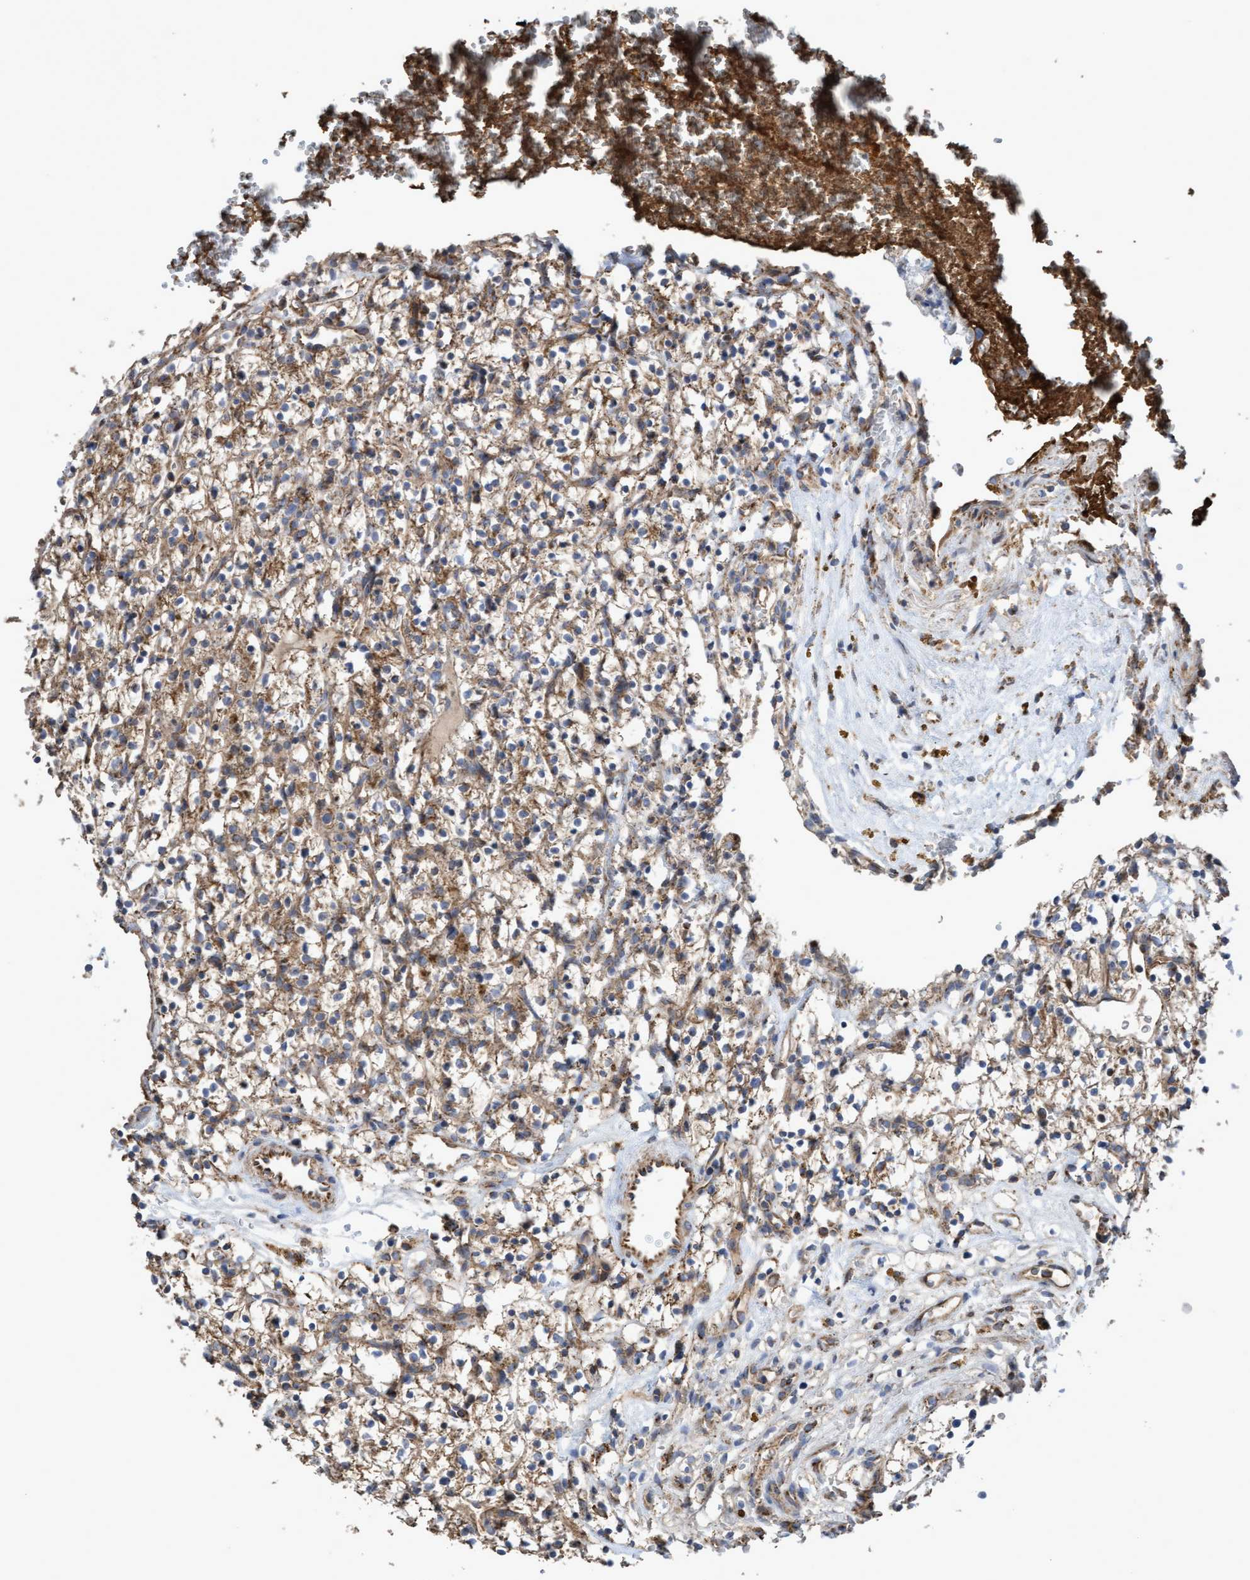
{"staining": {"intensity": "moderate", "quantity": ">75%", "location": "cytoplasmic/membranous"}, "tissue": "renal cancer", "cell_type": "Tumor cells", "image_type": "cancer", "snomed": [{"axis": "morphology", "description": "Adenocarcinoma, NOS"}, {"axis": "topography", "description": "Kidney"}], "caption": "Tumor cells reveal medium levels of moderate cytoplasmic/membranous expression in about >75% of cells in human renal cancer (adenocarcinoma). (Brightfield microscopy of DAB IHC at high magnification).", "gene": "COBL", "patient": {"sex": "female", "age": 57}}